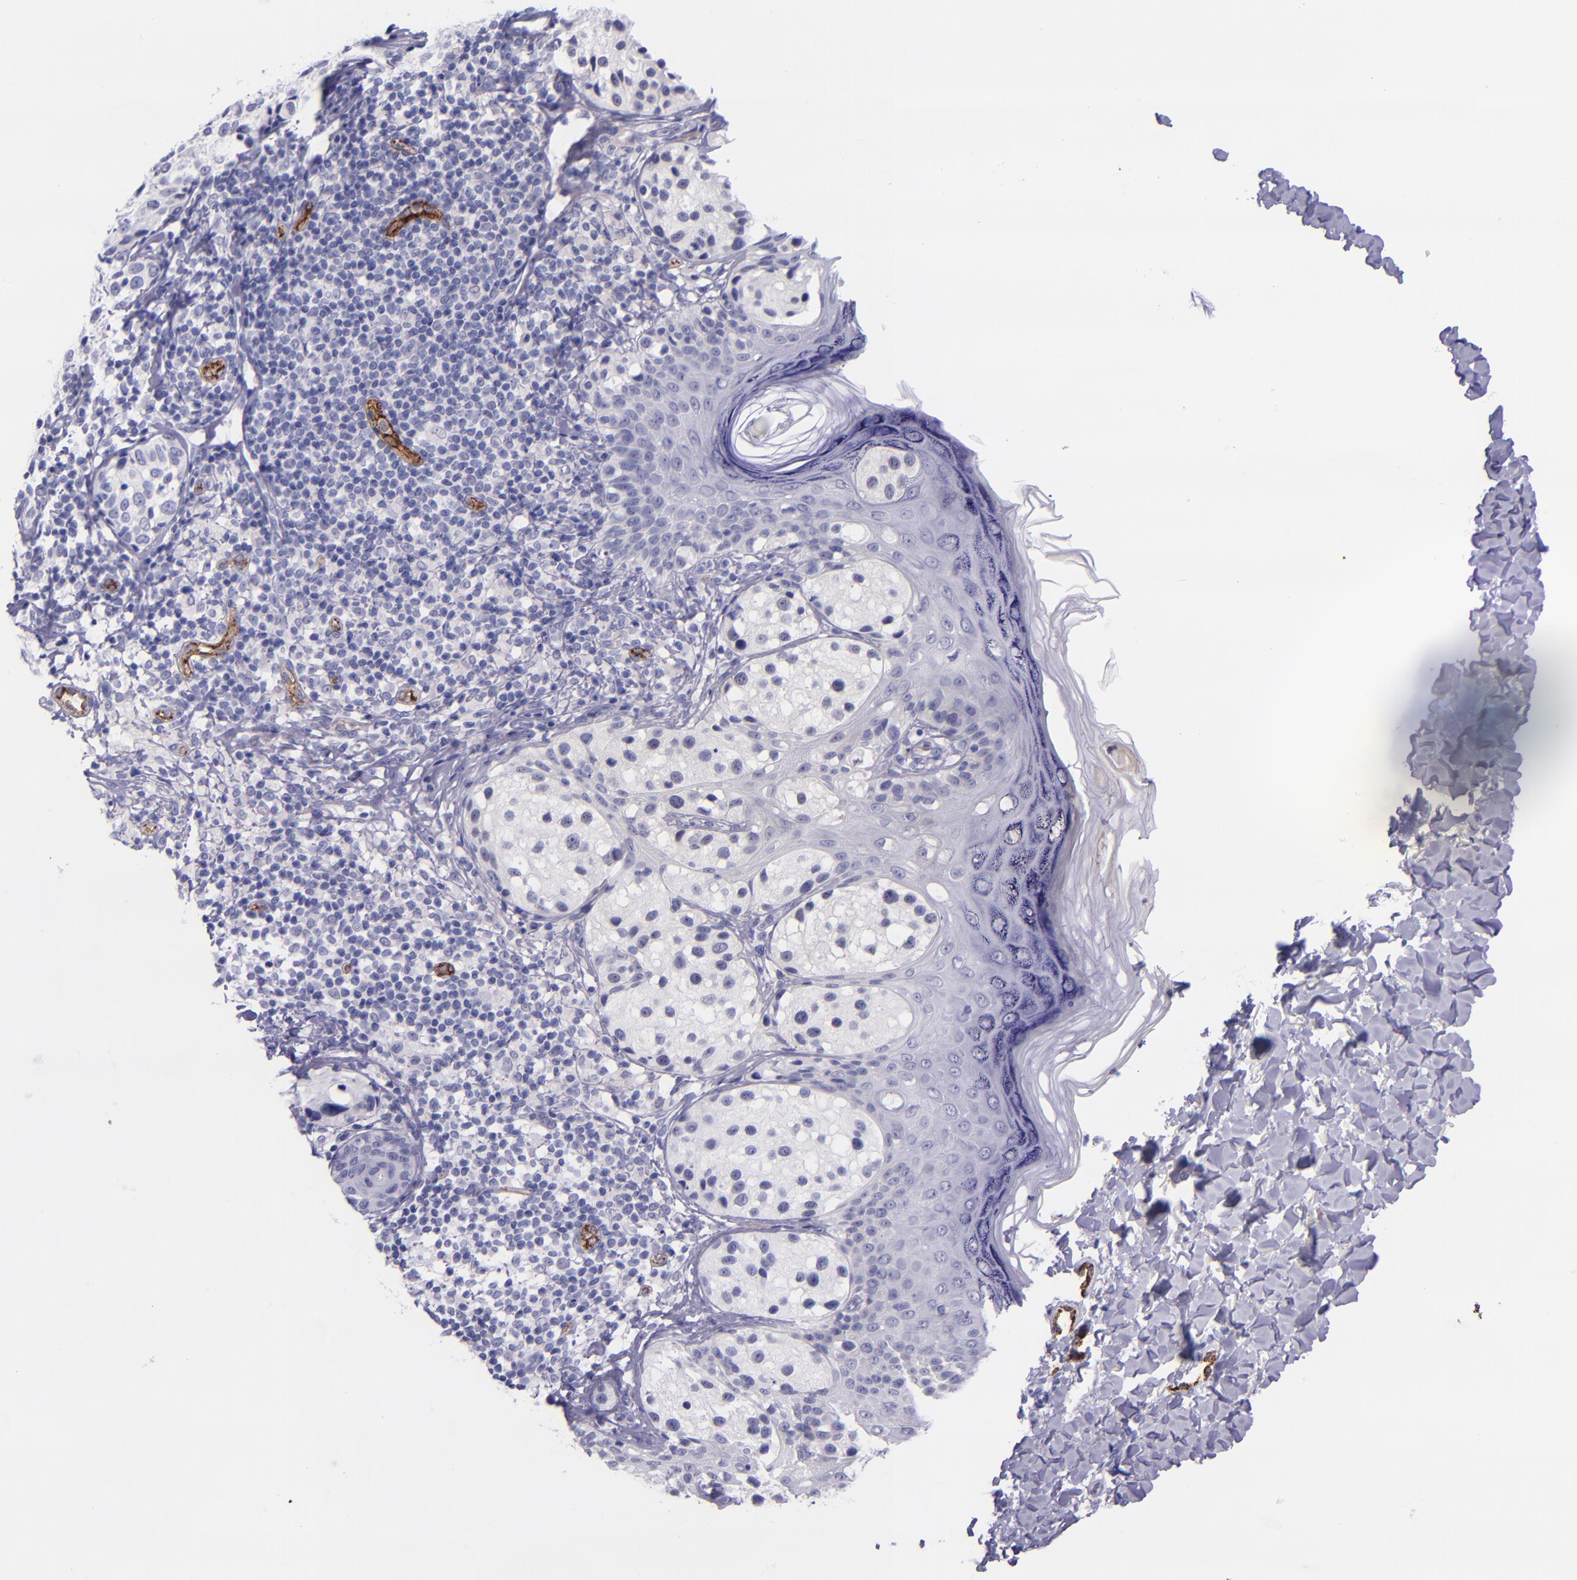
{"staining": {"intensity": "negative", "quantity": "none", "location": "none"}, "tissue": "melanoma", "cell_type": "Tumor cells", "image_type": "cancer", "snomed": [{"axis": "morphology", "description": "Malignant melanoma, NOS"}, {"axis": "topography", "description": "Skin"}], "caption": "Protein analysis of malignant melanoma shows no significant expression in tumor cells. (Brightfield microscopy of DAB (3,3'-diaminobenzidine) immunohistochemistry at high magnification).", "gene": "SELE", "patient": {"sex": "male", "age": 23}}